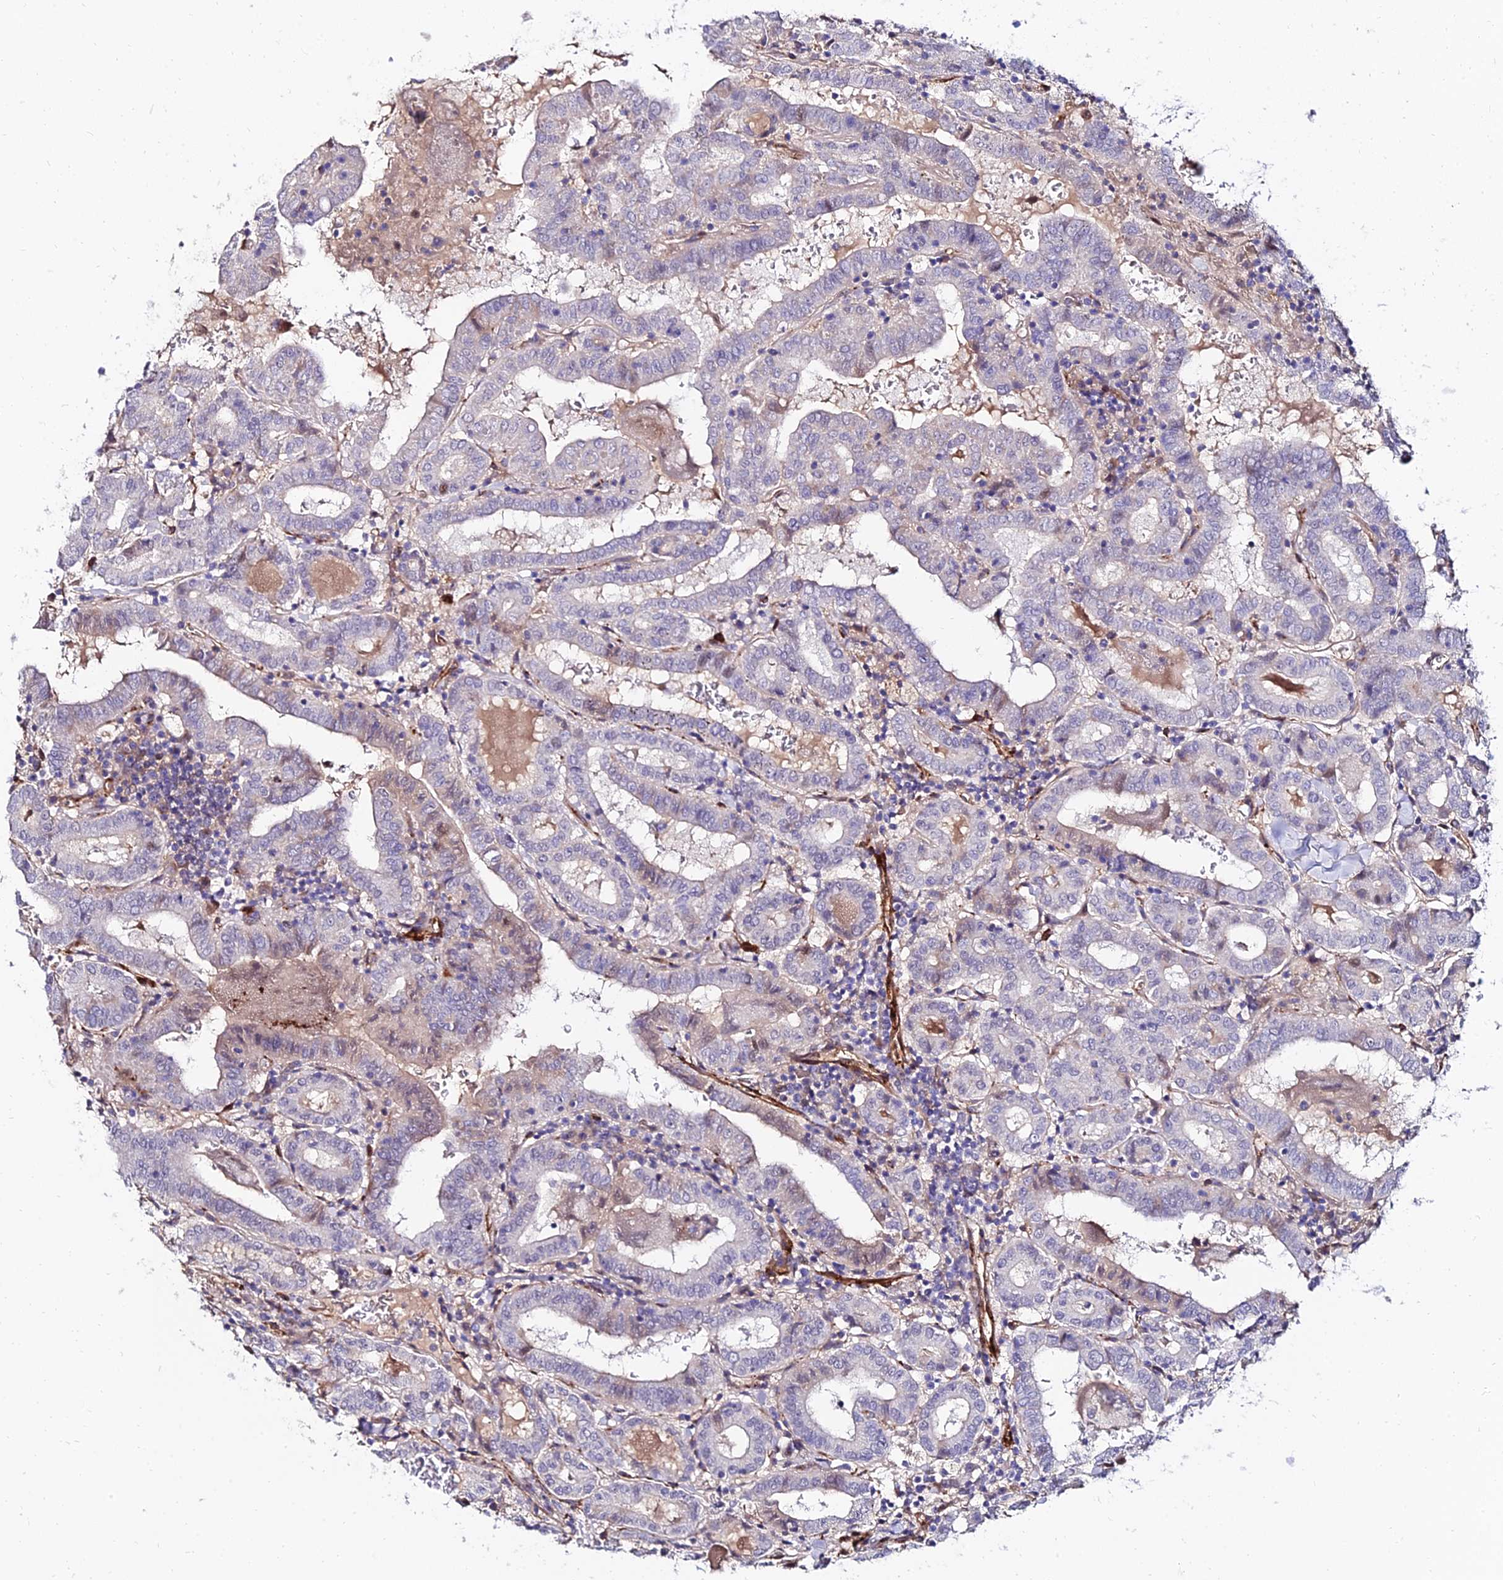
{"staining": {"intensity": "negative", "quantity": "none", "location": "none"}, "tissue": "thyroid cancer", "cell_type": "Tumor cells", "image_type": "cancer", "snomed": [{"axis": "morphology", "description": "Papillary adenocarcinoma, NOS"}, {"axis": "topography", "description": "Thyroid gland"}], "caption": "Immunohistochemistry (IHC) of thyroid papillary adenocarcinoma displays no staining in tumor cells. Brightfield microscopy of immunohistochemistry stained with DAB (brown) and hematoxylin (blue), captured at high magnification.", "gene": "ALDH3B2", "patient": {"sex": "female", "age": 72}}